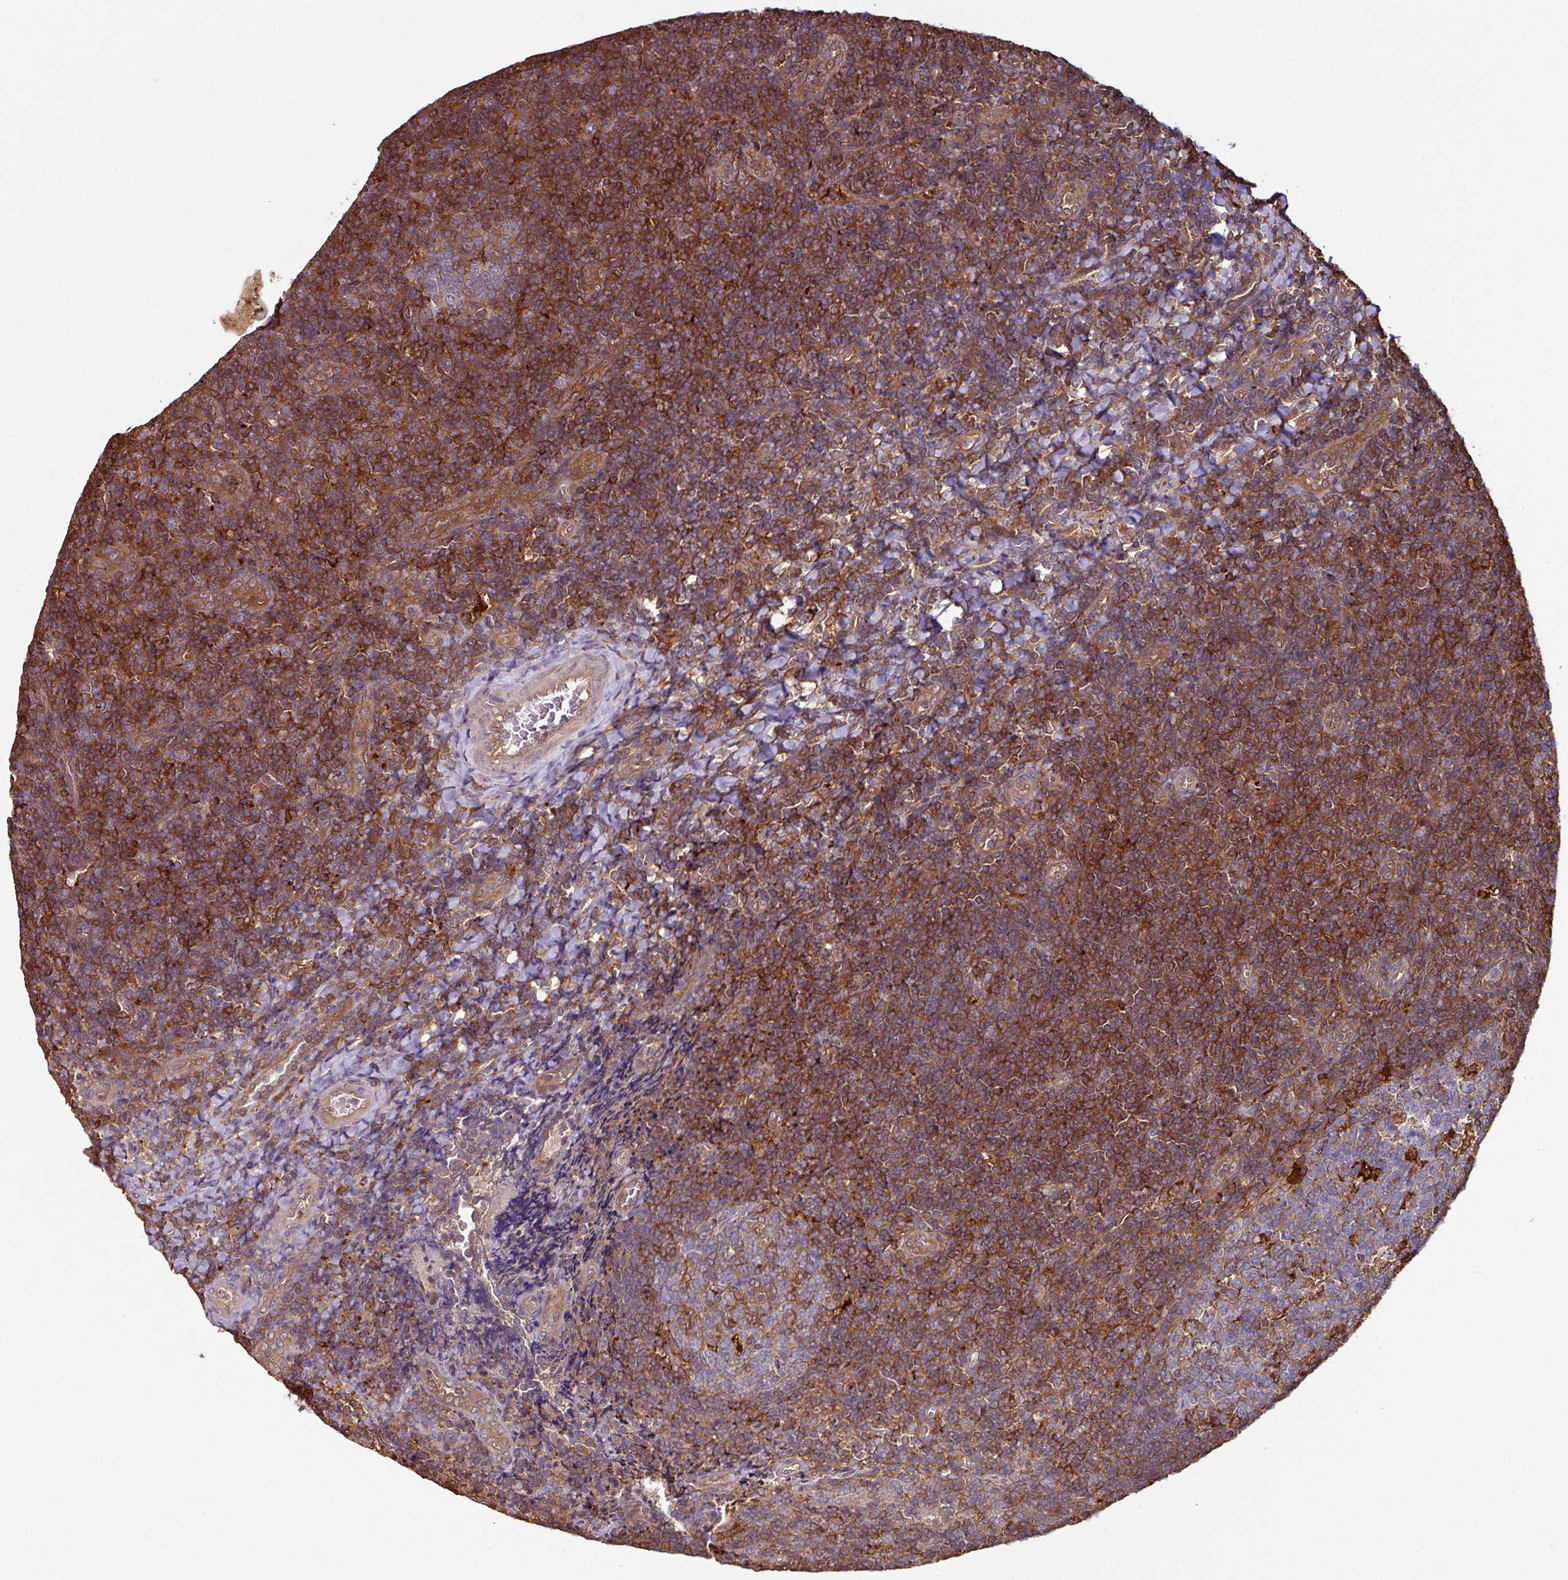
{"staining": {"intensity": "strong", "quantity": "<25%", "location": "cytoplasmic/membranous"}, "tissue": "tonsil", "cell_type": "Germinal center cells", "image_type": "normal", "snomed": [{"axis": "morphology", "description": "Normal tissue, NOS"}, {"axis": "topography", "description": "Tonsil"}], "caption": "DAB immunohistochemical staining of unremarkable human tonsil demonstrates strong cytoplasmic/membranous protein positivity in about <25% of germinal center cells.", "gene": "GNPDA1", "patient": {"sex": "male", "age": 17}}